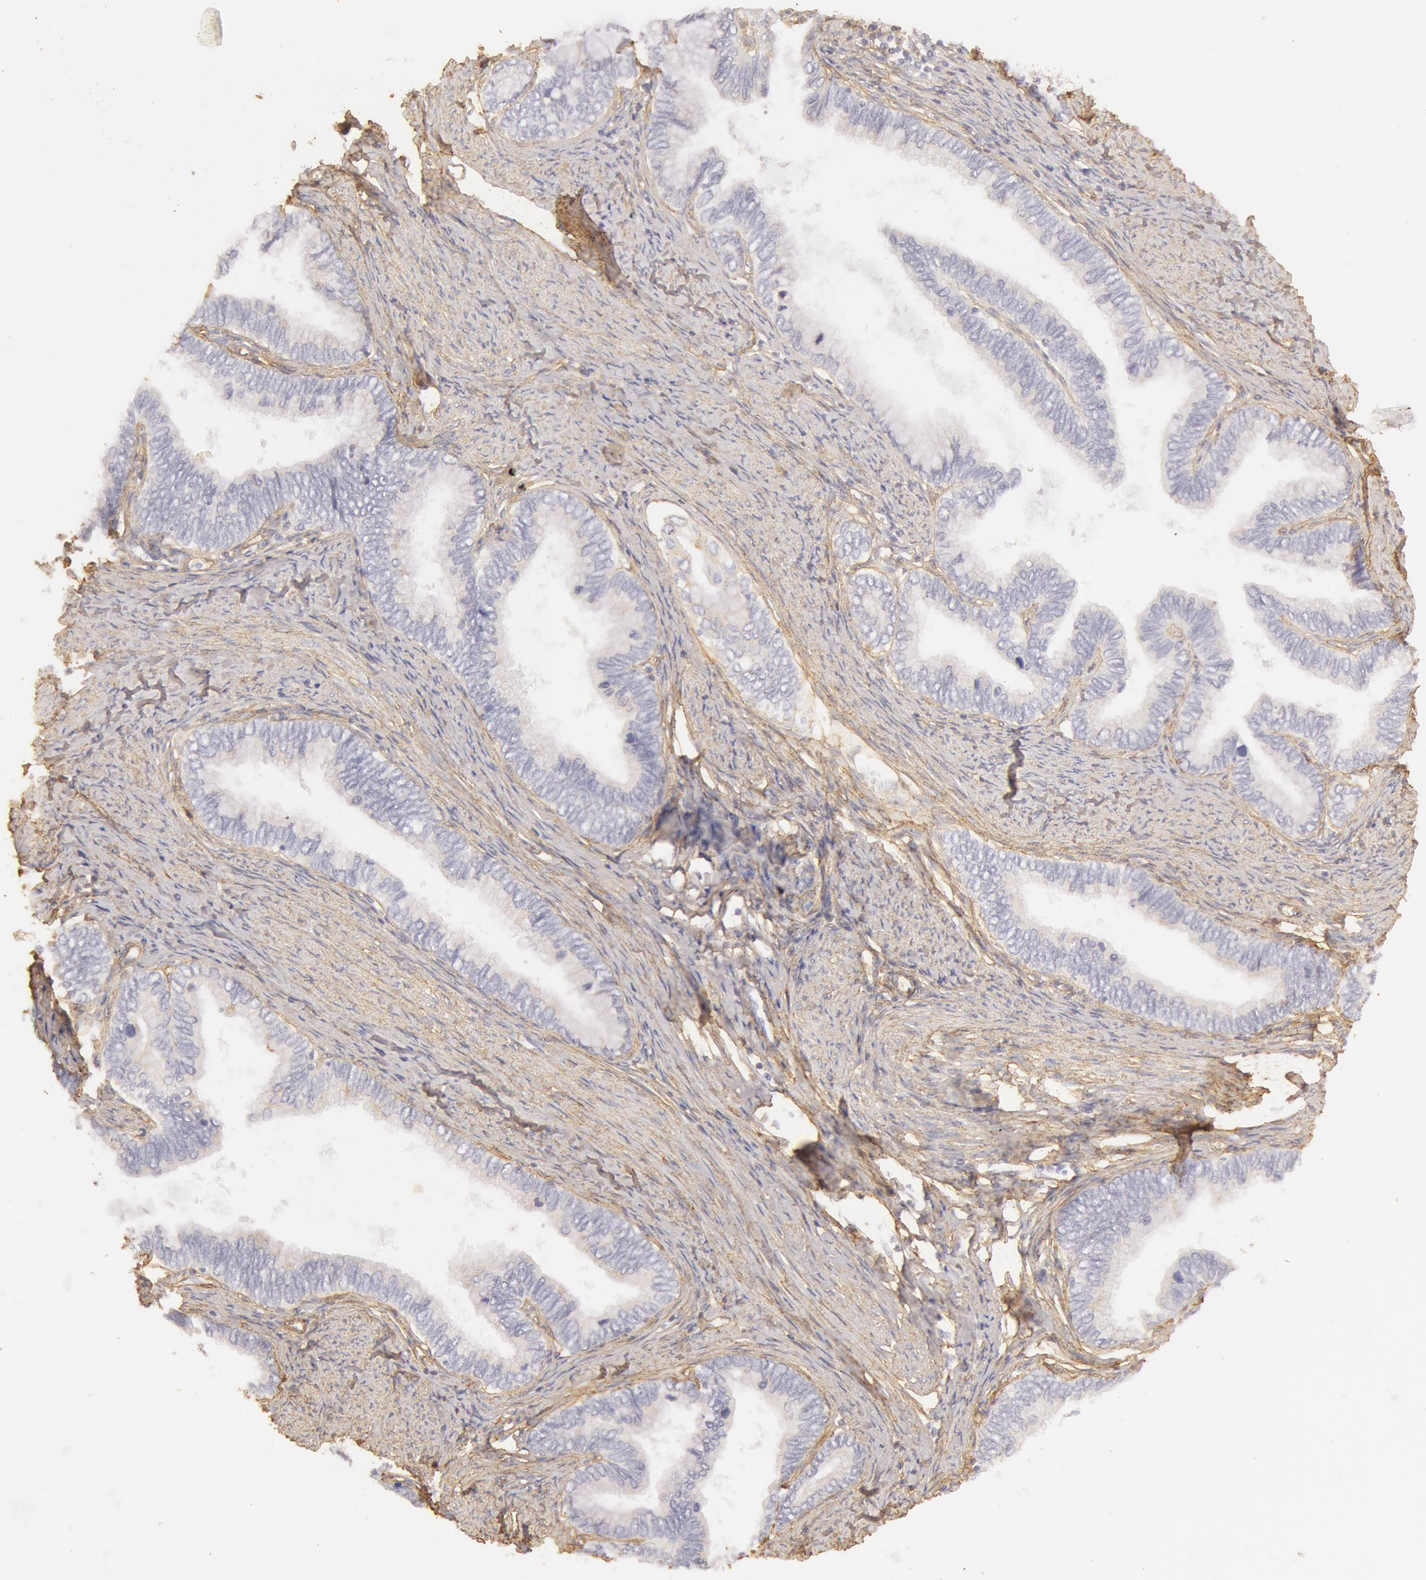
{"staining": {"intensity": "negative", "quantity": "none", "location": "none"}, "tissue": "cervical cancer", "cell_type": "Tumor cells", "image_type": "cancer", "snomed": [{"axis": "morphology", "description": "Adenocarcinoma, NOS"}, {"axis": "topography", "description": "Cervix"}], "caption": "DAB (3,3'-diaminobenzidine) immunohistochemical staining of human cervical adenocarcinoma reveals no significant expression in tumor cells. (DAB (3,3'-diaminobenzidine) IHC with hematoxylin counter stain).", "gene": "COL4A1", "patient": {"sex": "female", "age": 49}}